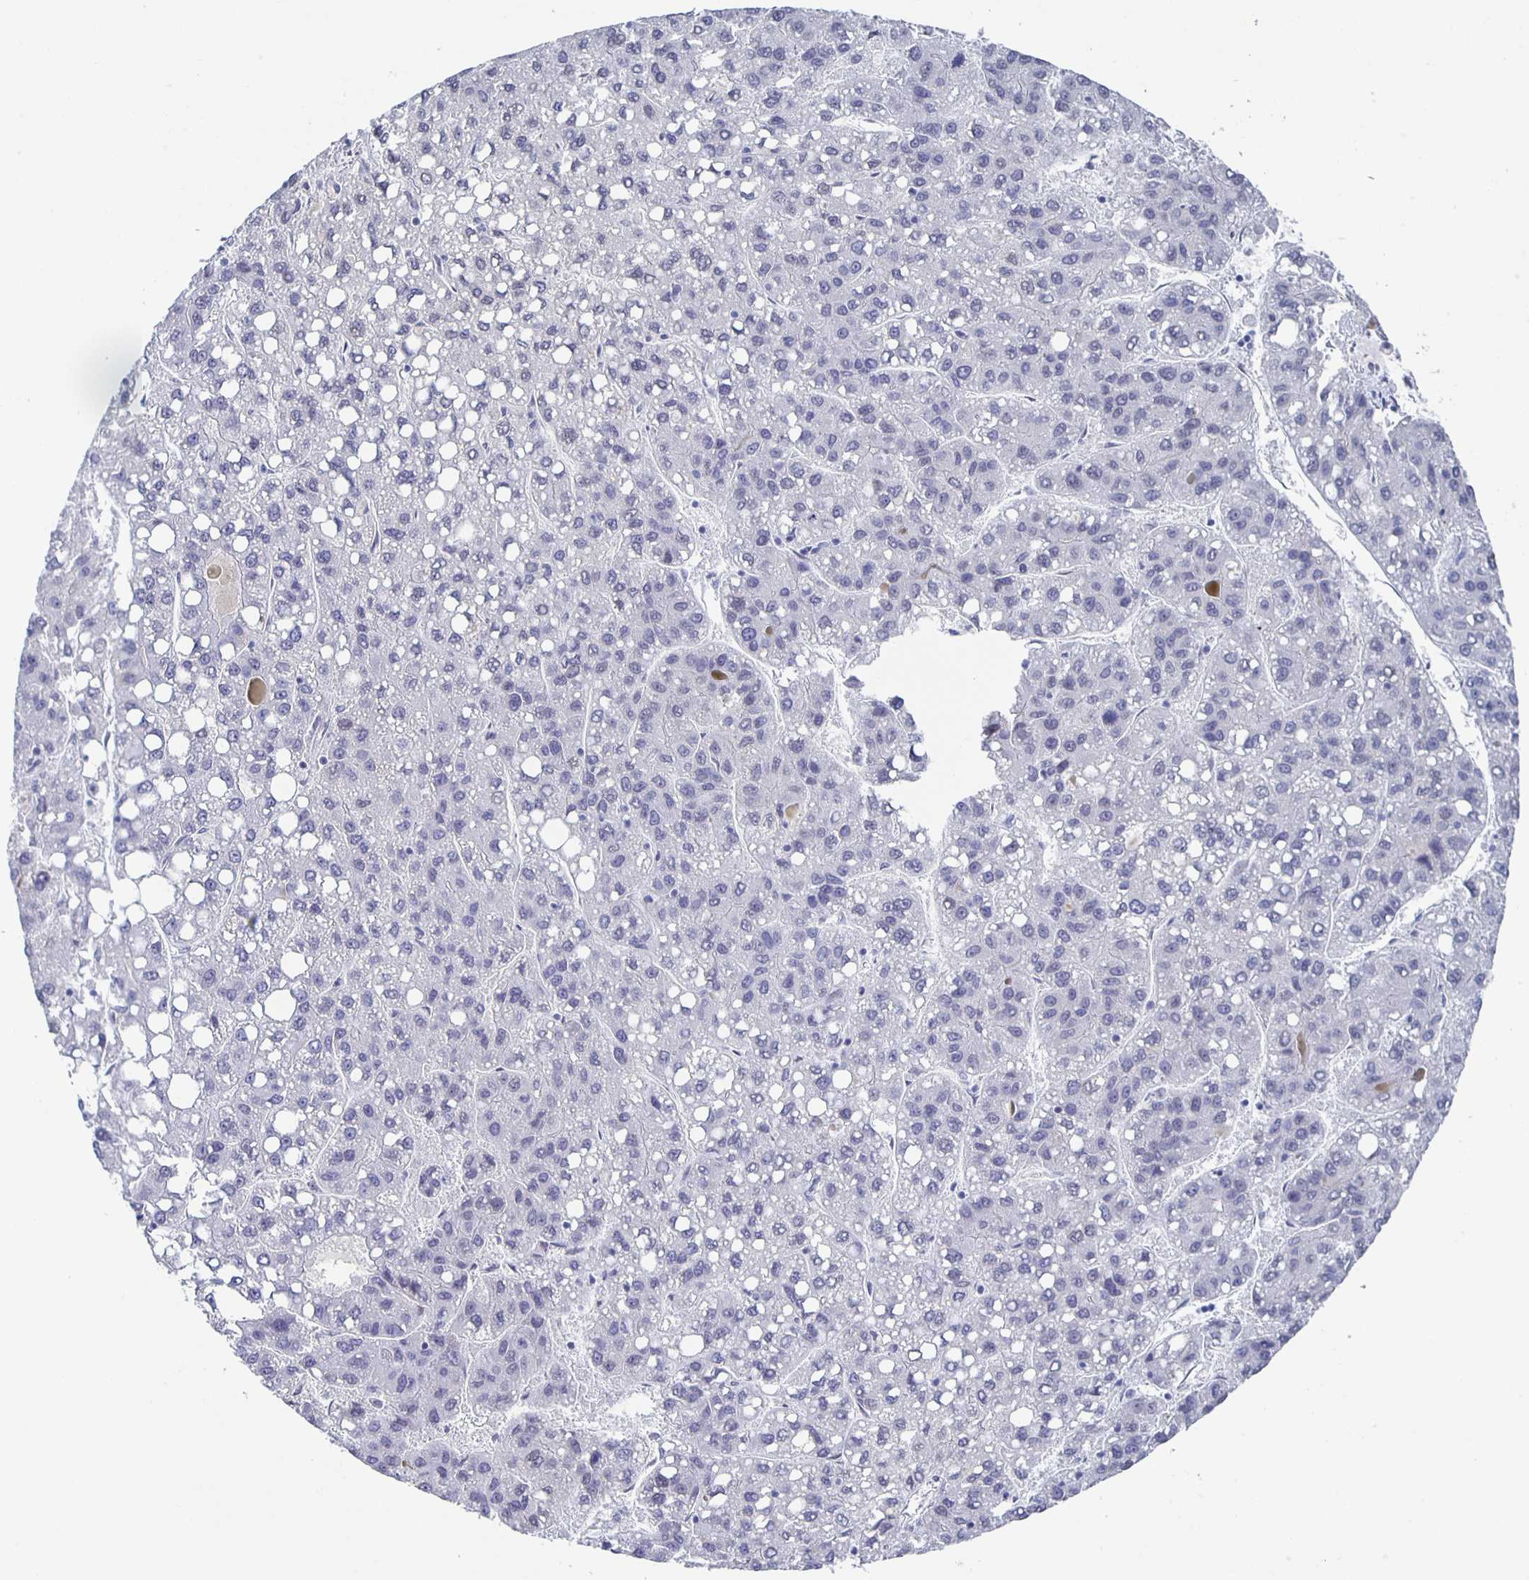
{"staining": {"intensity": "negative", "quantity": "none", "location": "none"}, "tissue": "liver cancer", "cell_type": "Tumor cells", "image_type": "cancer", "snomed": [{"axis": "morphology", "description": "Carcinoma, Hepatocellular, NOS"}, {"axis": "topography", "description": "Liver"}], "caption": "High magnification brightfield microscopy of hepatocellular carcinoma (liver) stained with DAB (3,3'-diaminobenzidine) (brown) and counterstained with hematoxylin (blue): tumor cells show no significant expression.", "gene": "CCDC17", "patient": {"sex": "female", "age": 82}}